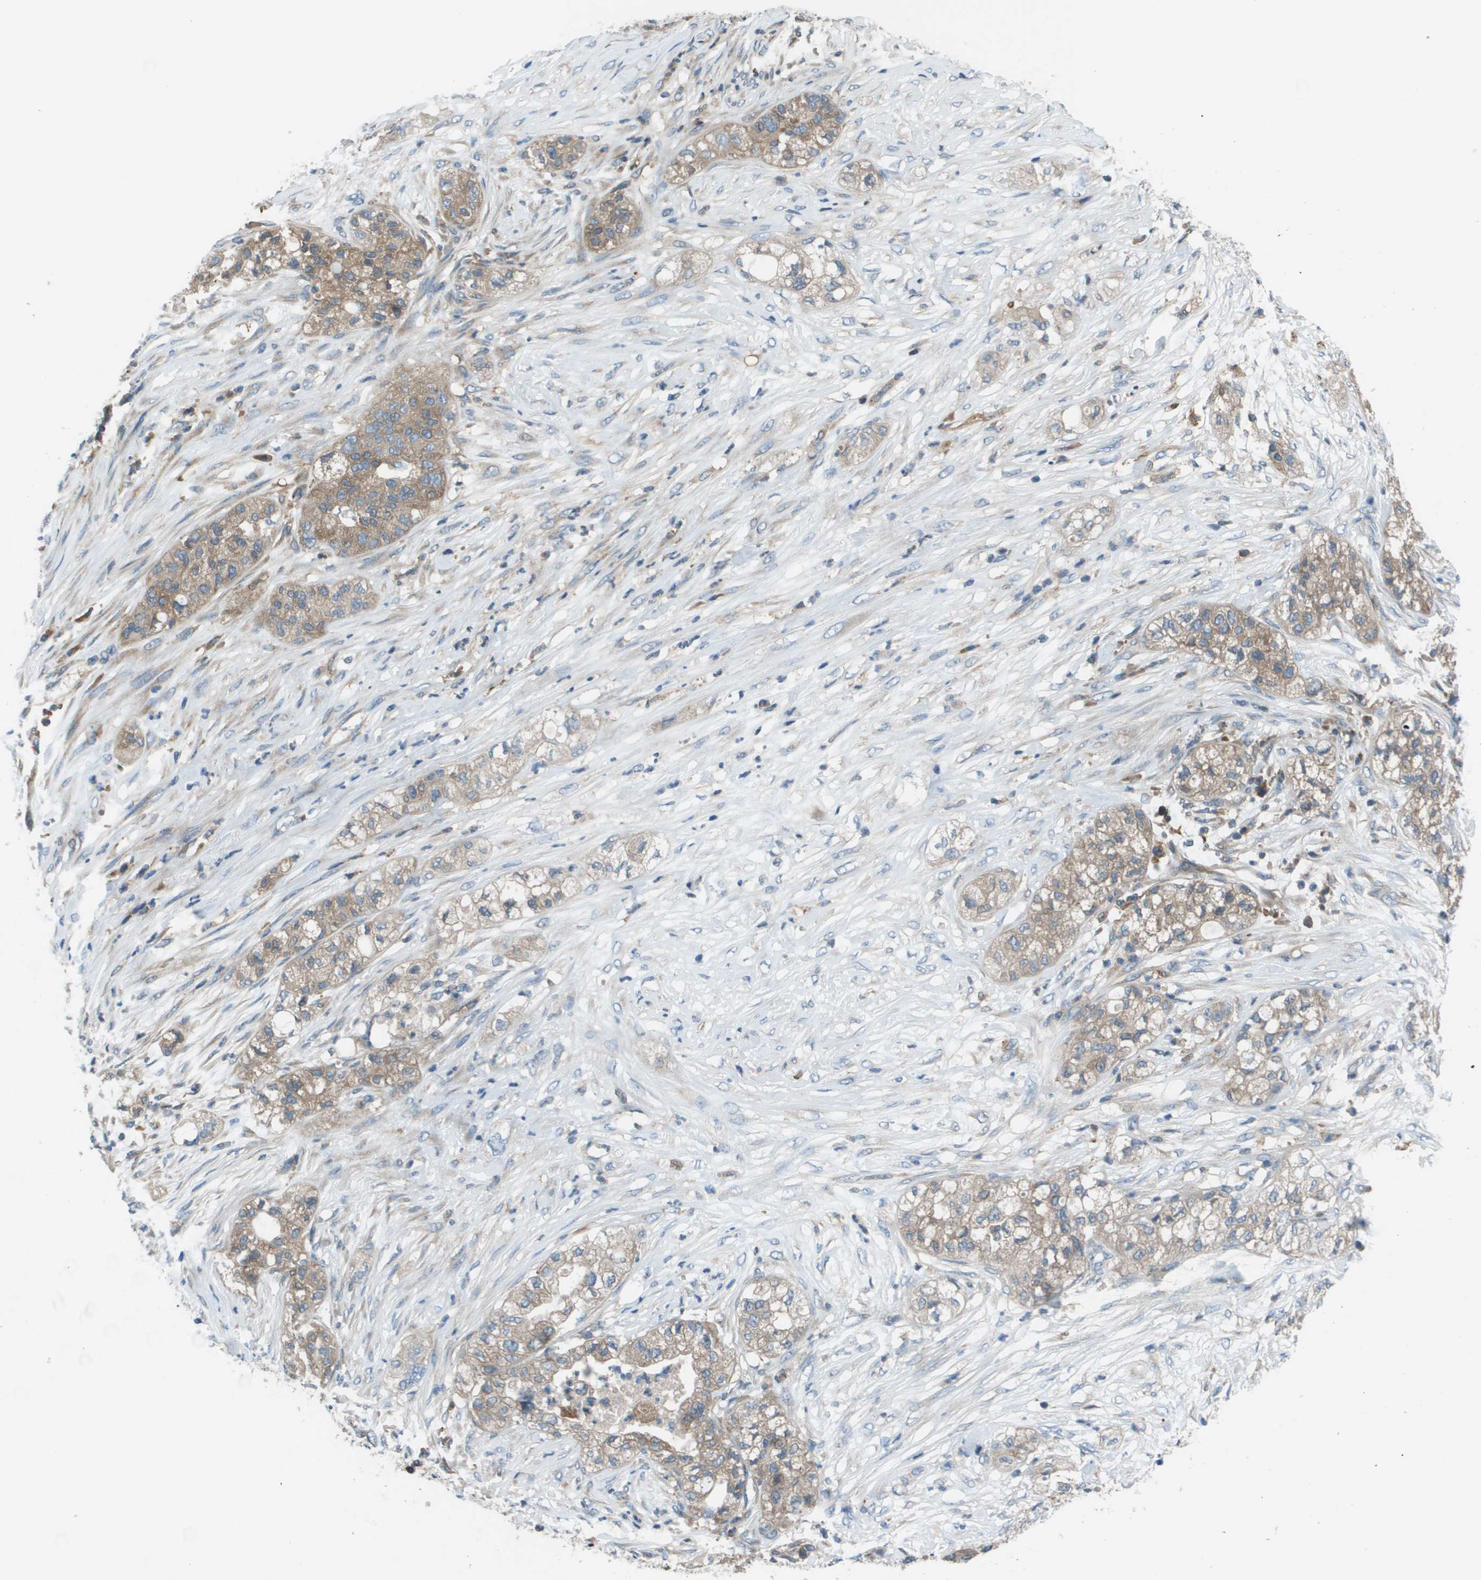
{"staining": {"intensity": "weak", "quantity": ">75%", "location": "cytoplasmic/membranous"}, "tissue": "pancreatic cancer", "cell_type": "Tumor cells", "image_type": "cancer", "snomed": [{"axis": "morphology", "description": "Adenocarcinoma, NOS"}, {"axis": "topography", "description": "Pancreas"}], "caption": "IHC of pancreatic cancer exhibits low levels of weak cytoplasmic/membranous staining in approximately >75% of tumor cells.", "gene": "EIF3B", "patient": {"sex": "female", "age": 78}}